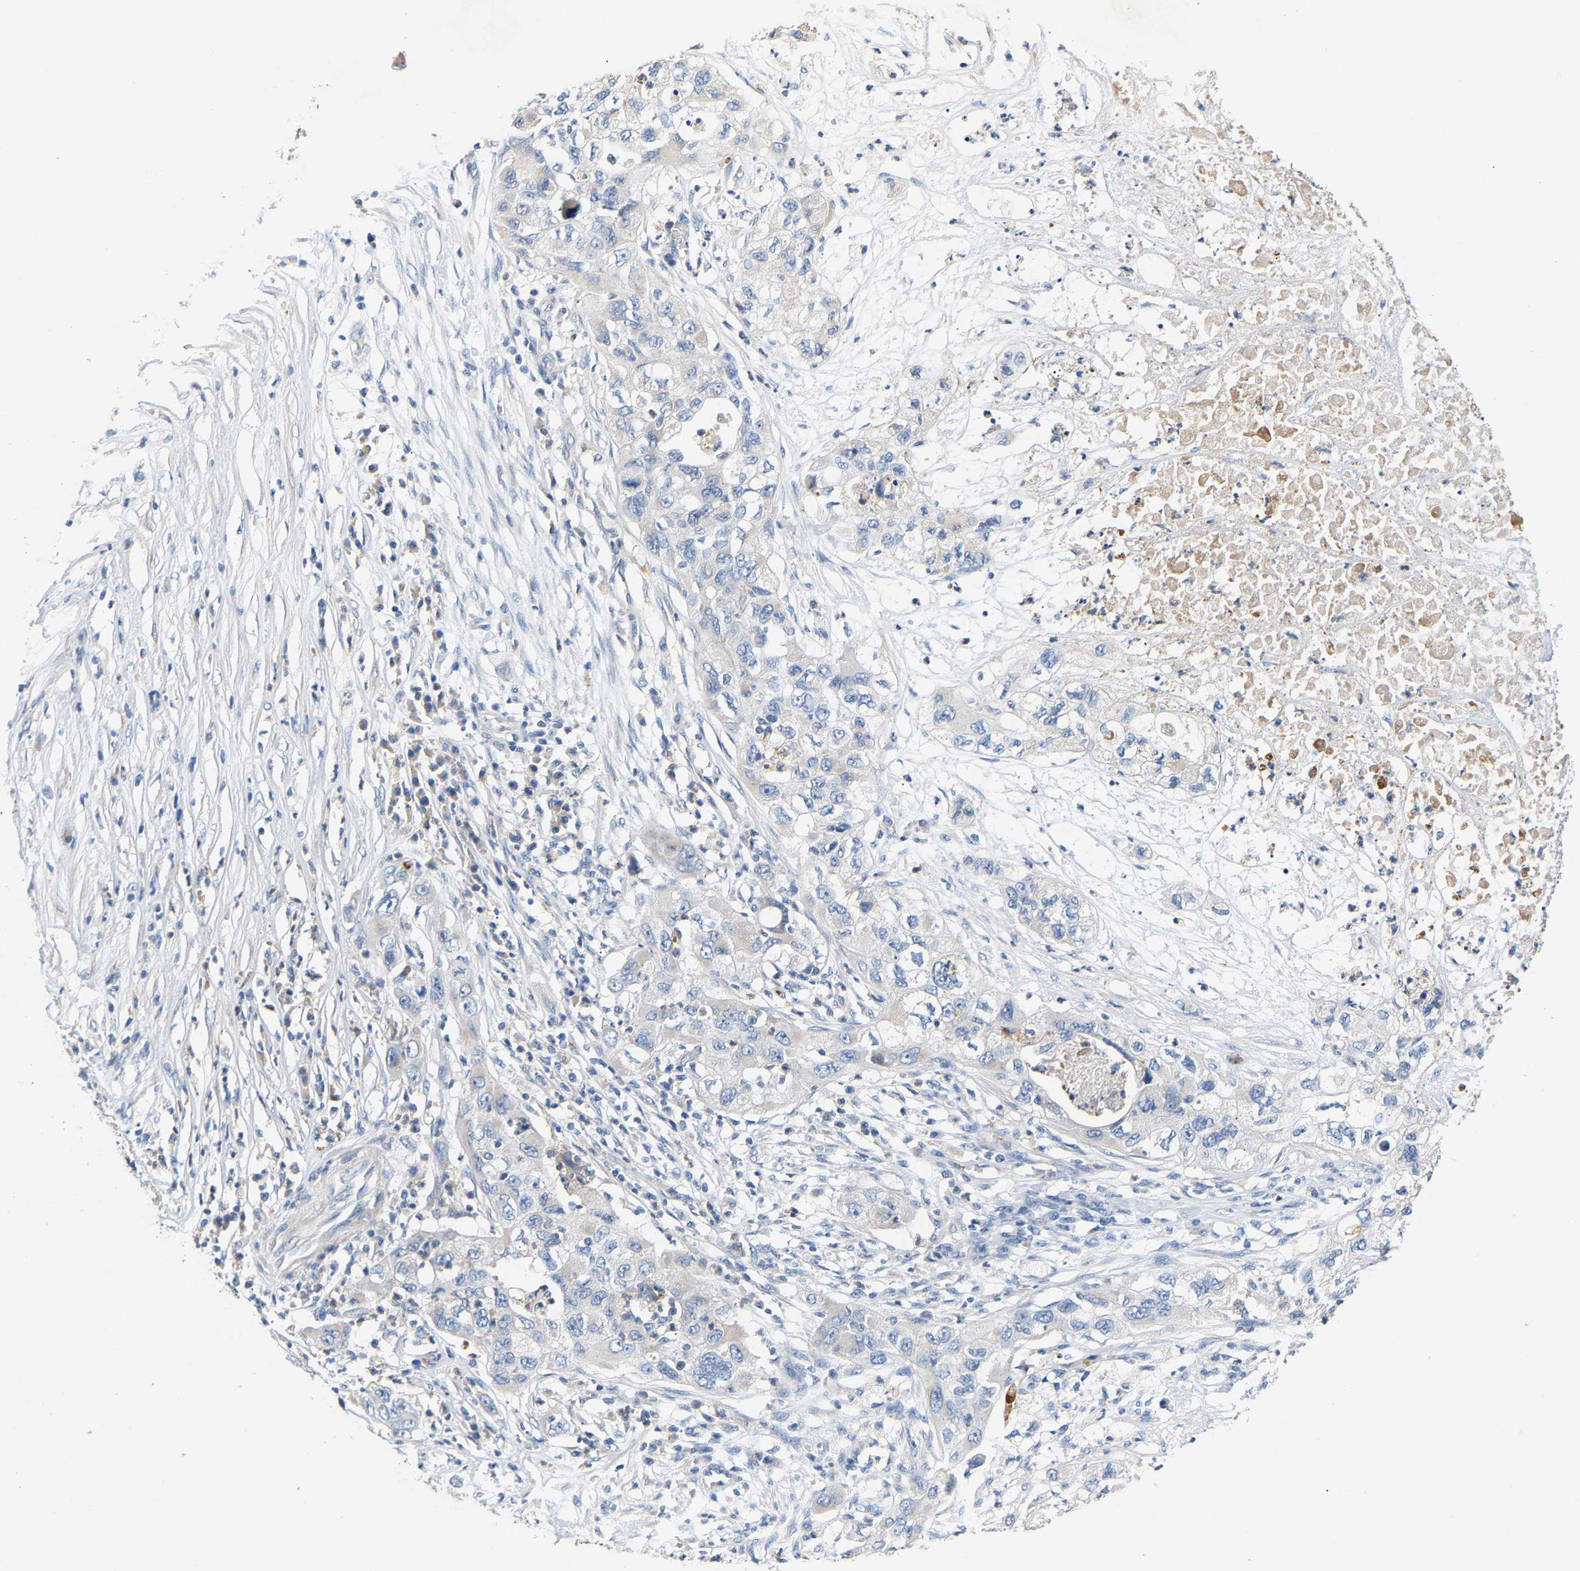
{"staining": {"intensity": "negative", "quantity": "none", "location": "none"}, "tissue": "pancreatic cancer", "cell_type": "Tumor cells", "image_type": "cancer", "snomed": [{"axis": "morphology", "description": "Adenocarcinoma, NOS"}, {"axis": "topography", "description": "Pancreas"}], "caption": "Tumor cells show no significant expression in pancreatic cancer. (DAB (3,3'-diaminobenzidine) immunohistochemistry visualized using brightfield microscopy, high magnification).", "gene": "CCDC171", "patient": {"sex": "female", "age": 78}}